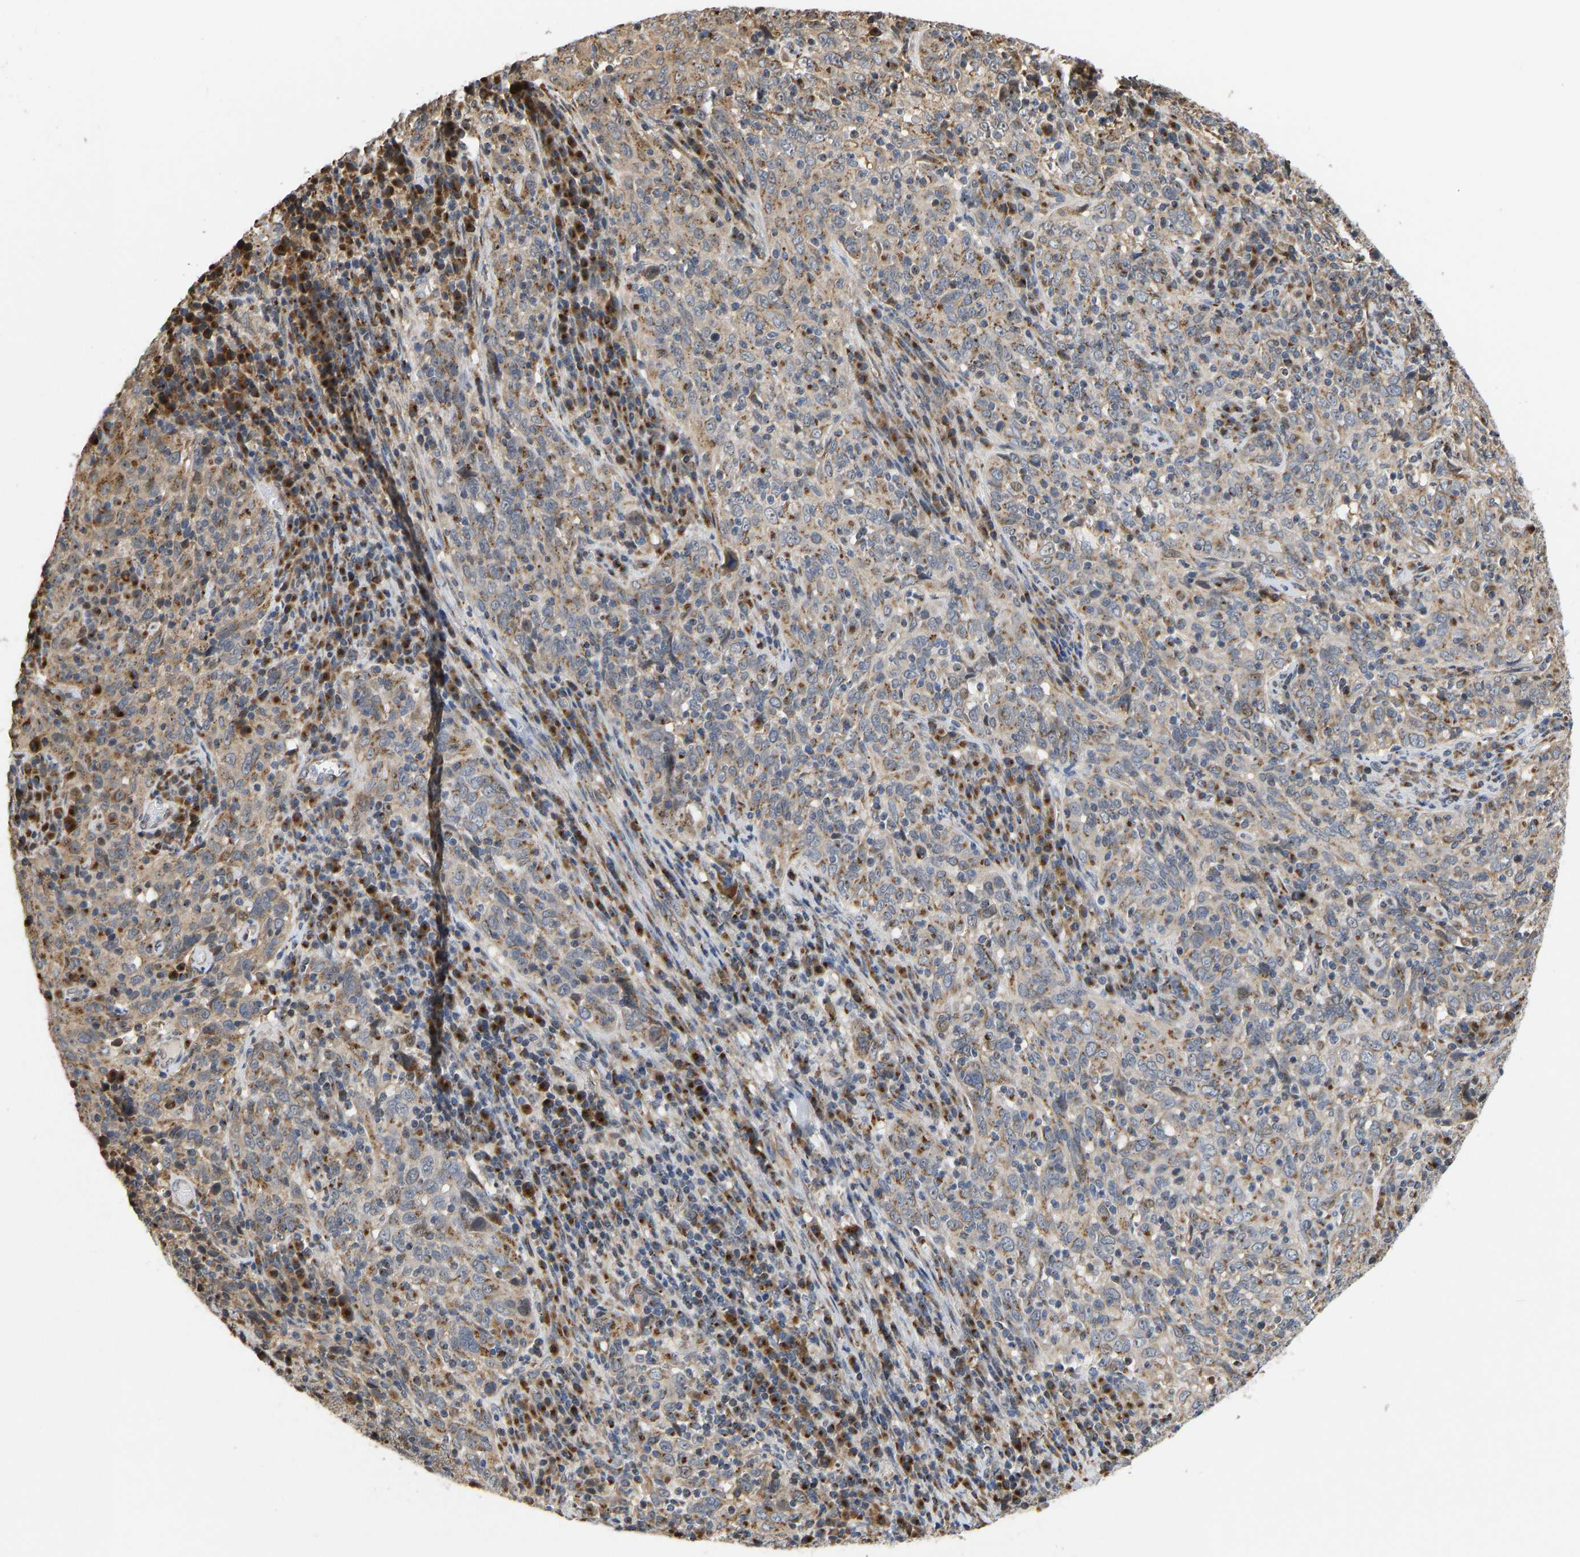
{"staining": {"intensity": "moderate", "quantity": ">75%", "location": "cytoplasmic/membranous"}, "tissue": "cervical cancer", "cell_type": "Tumor cells", "image_type": "cancer", "snomed": [{"axis": "morphology", "description": "Squamous cell carcinoma, NOS"}, {"axis": "topography", "description": "Cervix"}], "caption": "Cervical cancer (squamous cell carcinoma) stained with a protein marker shows moderate staining in tumor cells.", "gene": "YIPF4", "patient": {"sex": "female", "age": 46}}